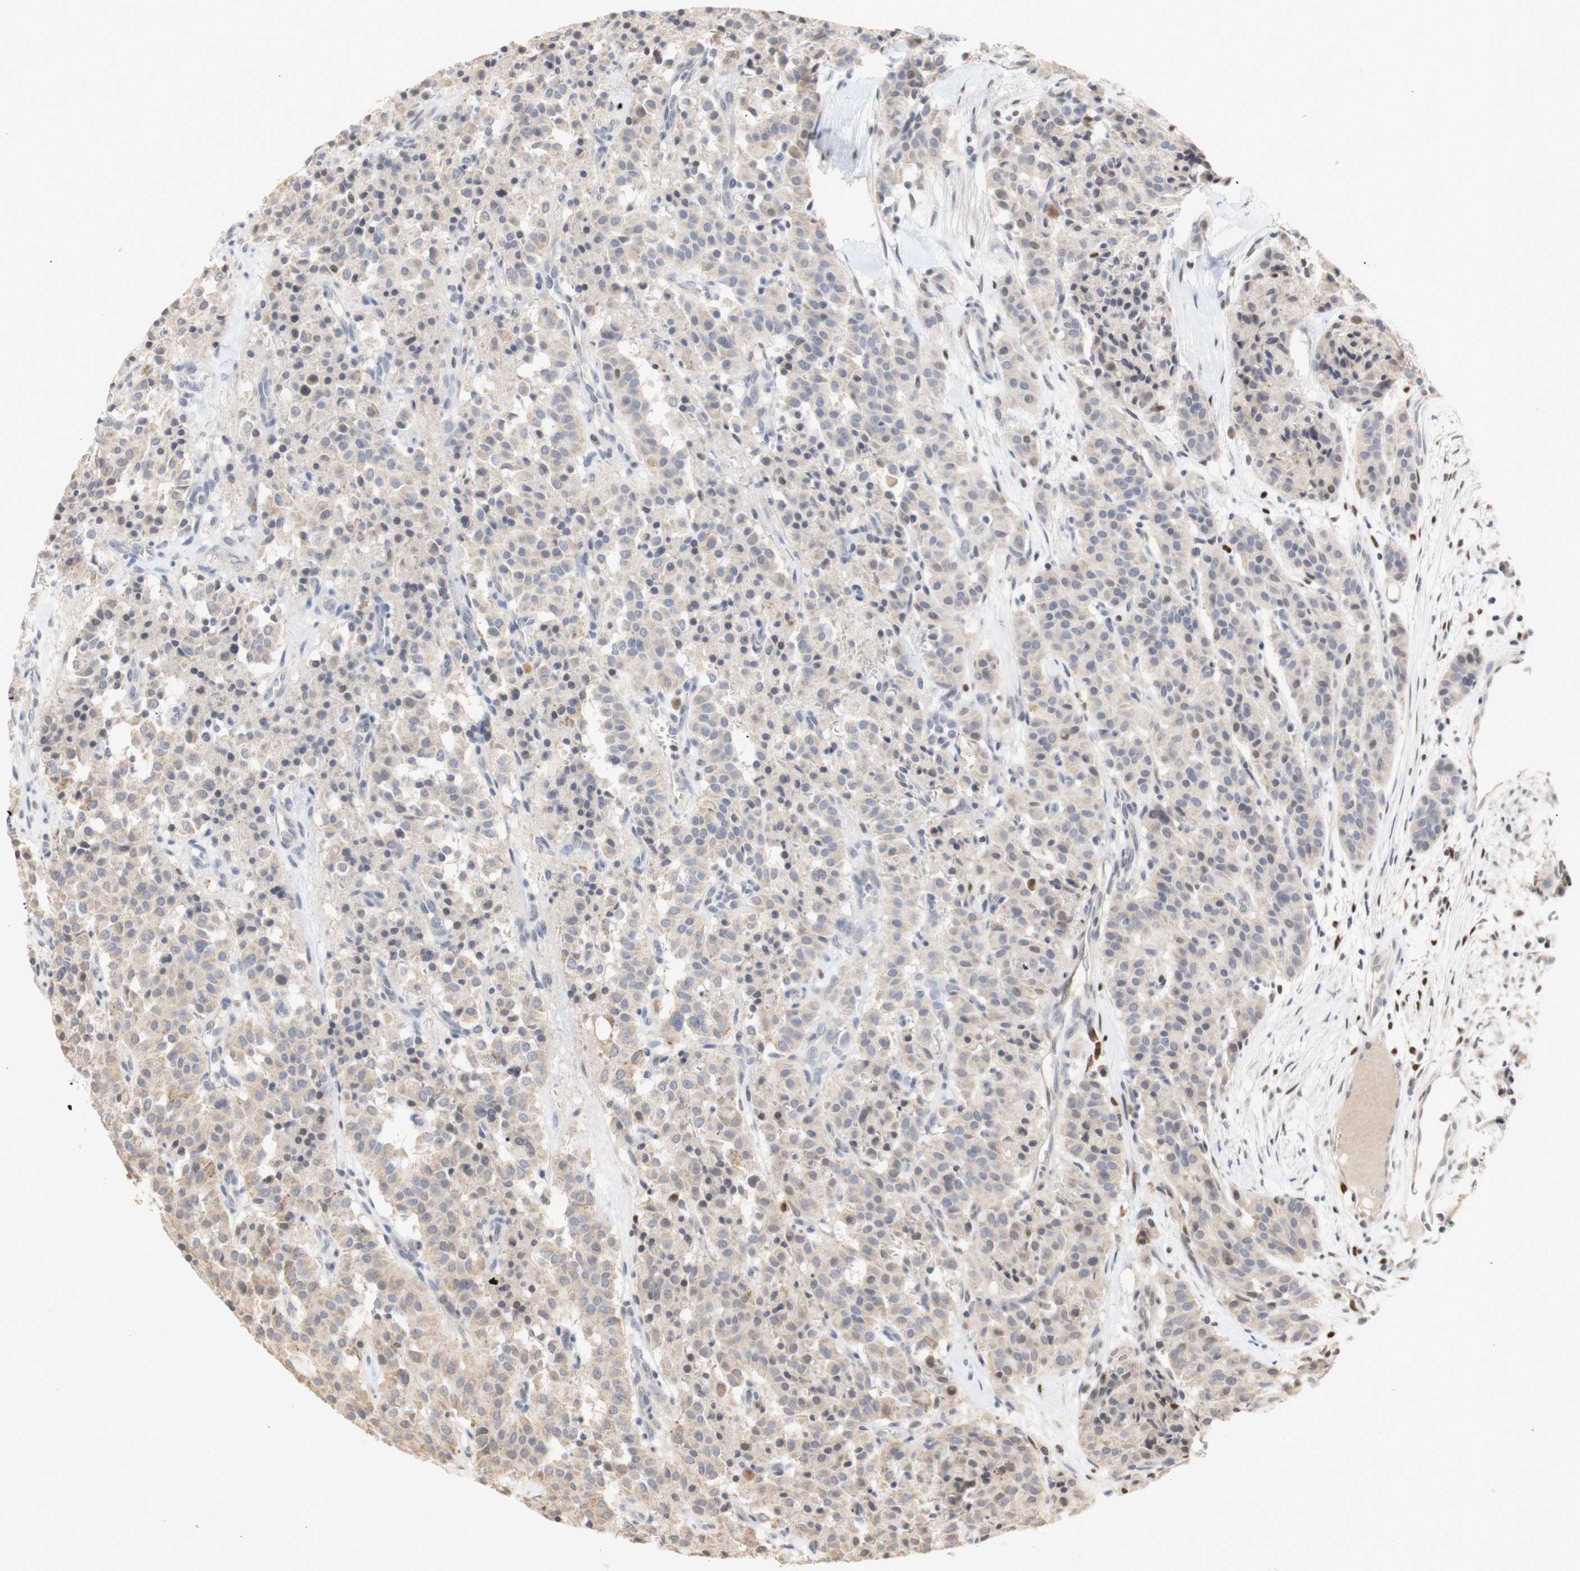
{"staining": {"intensity": "weak", "quantity": ">75%", "location": "cytoplasmic/membranous"}, "tissue": "carcinoid", "cell_type": "Tumor cells", "image_type": "cancer", "snomed": [{"axis": "morphology", "description": "Carcinoid, malignant, NOS"}, {"axis": "topography", "description": "Lung"}], "caption": "Protein staining by immunohistochemistry (IHC) demonstrates weak cytoplasmic/membranous positivity in approximately >75% of tumor cells in malignant carcinoid.", "gene": "FOSB", "patient": {"sex": "male", "age": 30}}